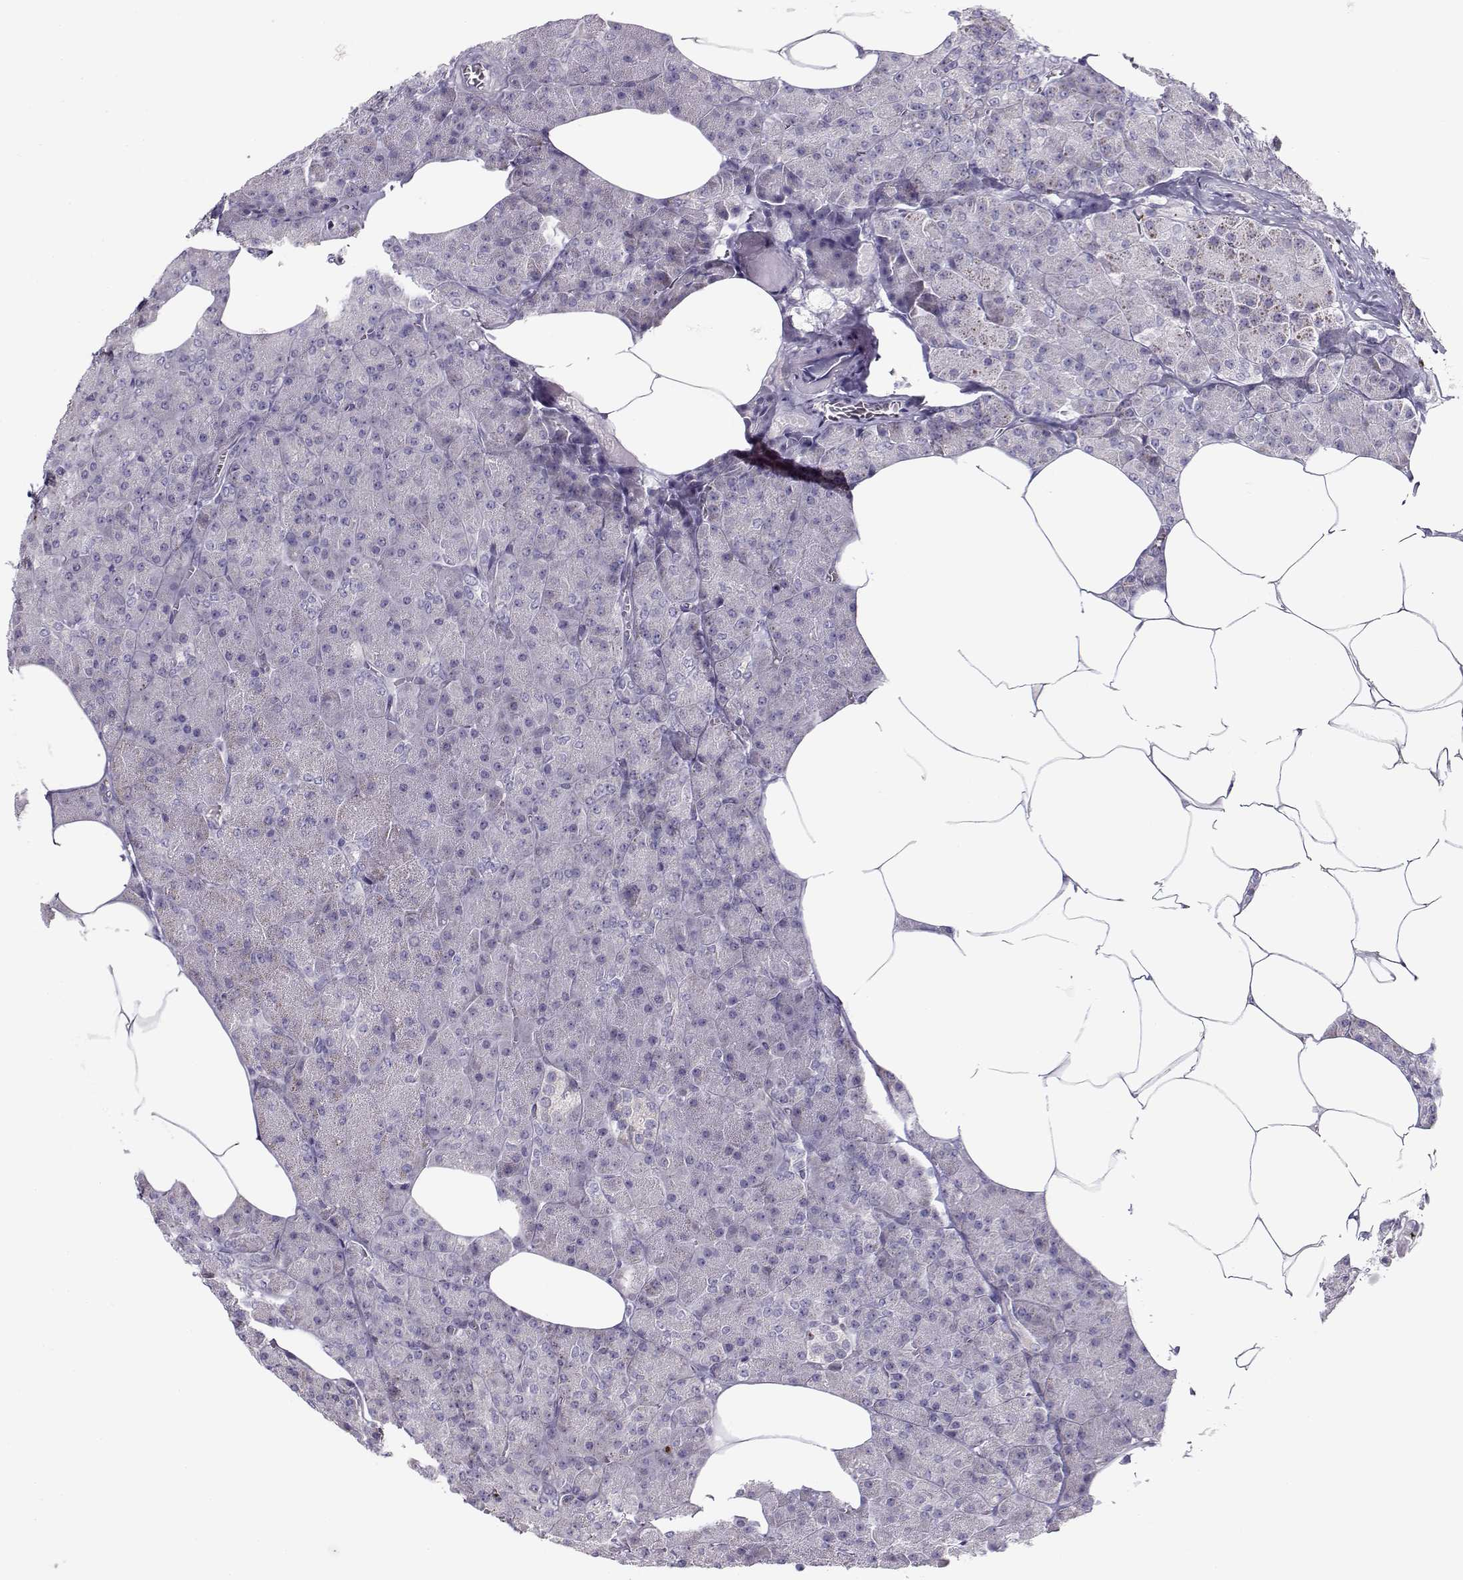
{"staining": {"intensity": "negative", "quantity": "none", "location": "none"}, "tissue": "pancreas", "cell_type": "Exocrine glandular cells", "image_type": "normal", "snomed": [{"axis": "morphology", "description": "Normal tissue, NOS"}, {"axis": "topography", "description": "Pancreas"}], "caption": "DAB immunohistochemical staining of normal human pancreas reveals no significant staining in exocrine glandular cells.", "gene": "KLF17", "patient": {"sex": "female", "age": 45}}